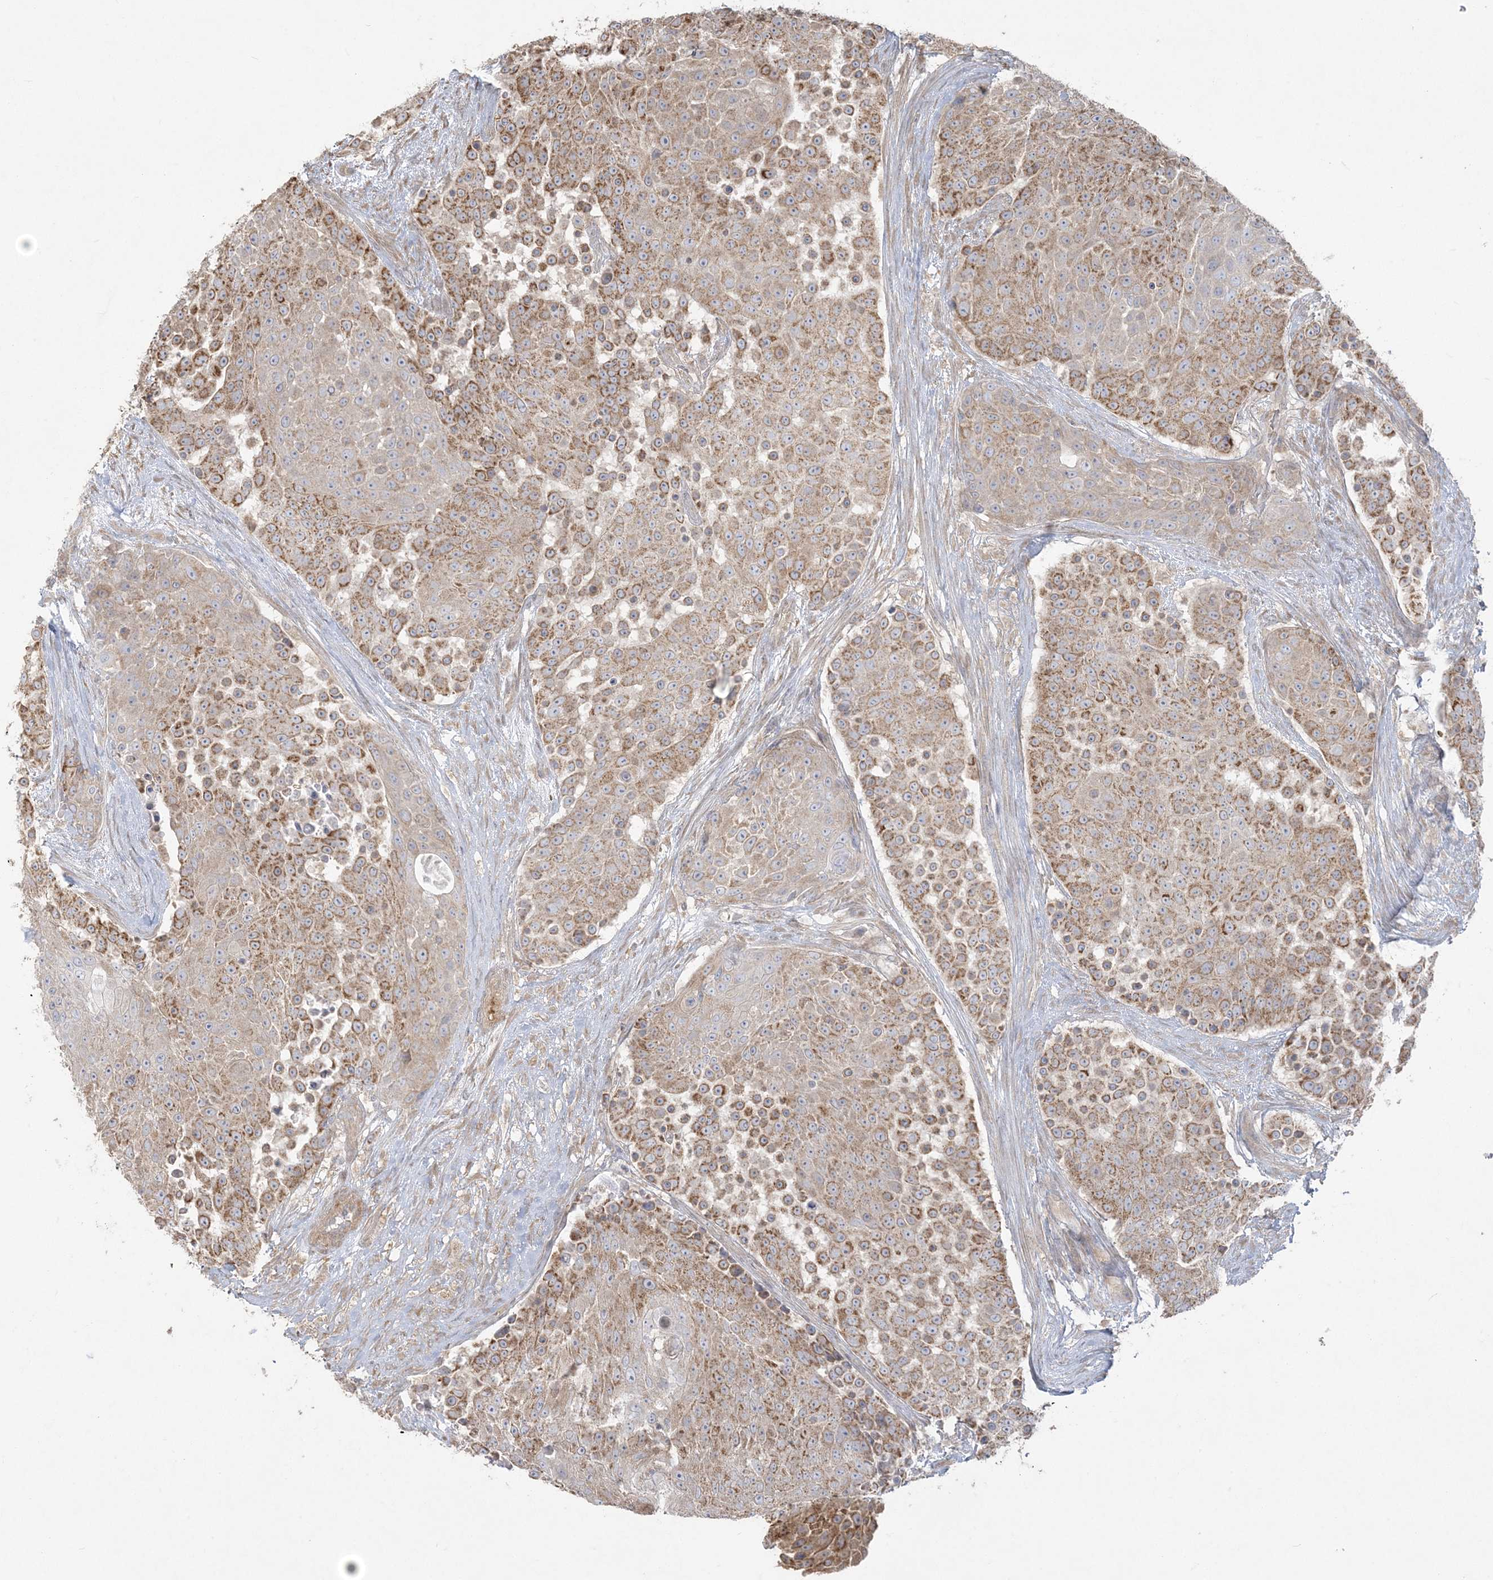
{"staining": {"intensity": "strong", "quantity": "25%-75%", "location": "cytoplasmic/membranous"}, "tissue": "urothelial cancer", "cell_type": "Tumor cells", "image_type": "cancer", "snomed": [{"axis": "morphology", "description": "Urothelial carcinoma, High grade"}, {"axis": "topography", "description": "Urinary bladder"}], "caption": "A micrograph of human high-grade urothelial carcinoma stained for a protein shows strong cytoplasmic/membranous brown staining in tumor cells.", "gene": "ZC3H6", "patient": {"sex": "female", "age": 63}}